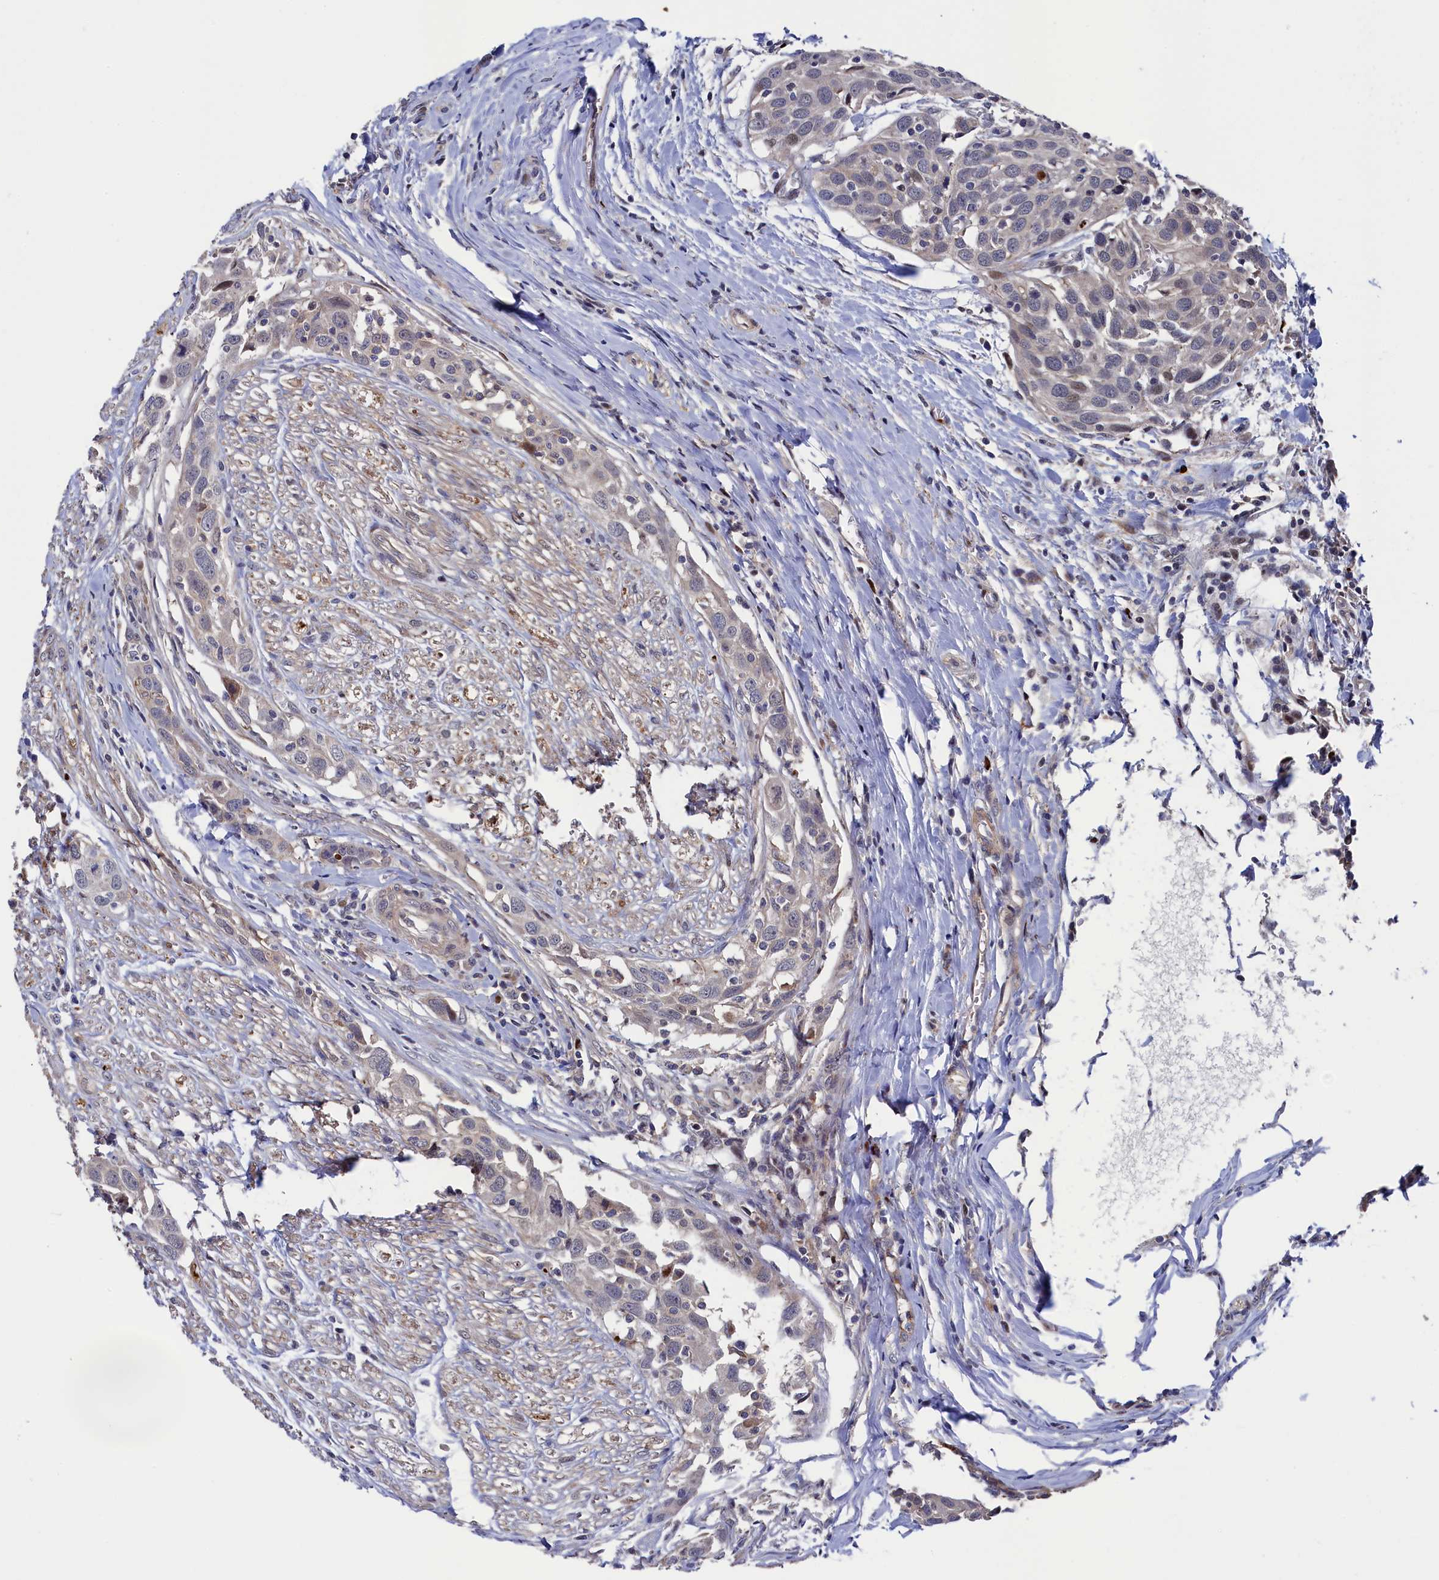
{"staining": {"intensity": "weak", "quantity": "<25%", "location": "cytoplasmic/membranous"}, "tissue": "head and neck cancer", "cell_type": "Tumor cells", "image_type": "cancer", "snomed": [{"axis": "morphology", "description": "Squamous cell carcinoma, NOS"}, {"axis": "topography", "description": "Oral tissue"}, {"axis": "topography", "description": "Head-Neck"}], "caption": "The photomicrograph displays no staining of tumor cells in head and neck cancer (squamous cell carcinoma).", "gene": "ZNF891", "patient": {"sex": "female", "age": 50}}